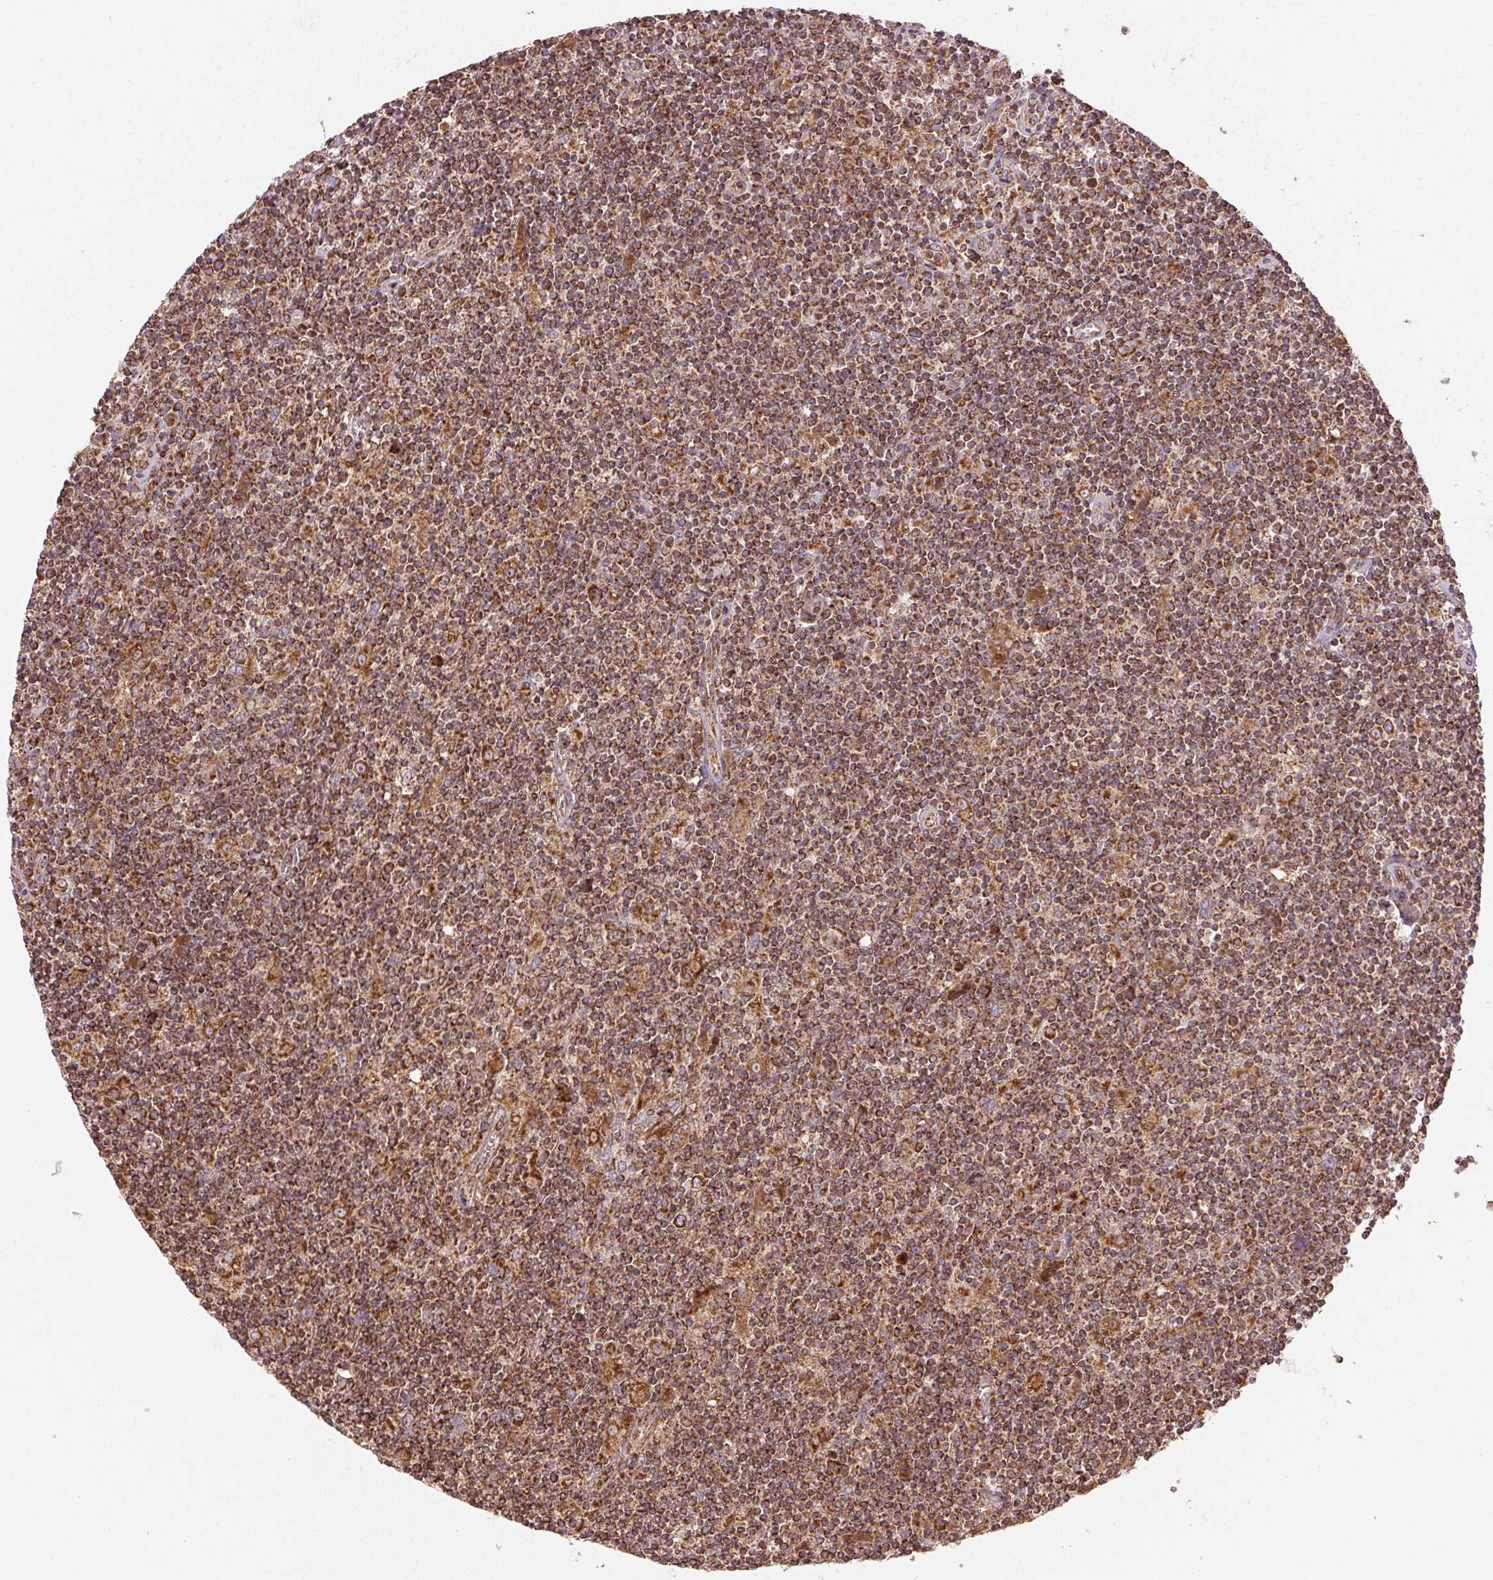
{"staining": {"intensity": "strong", "quantity": ">75%", "location": "cytoplasmic/membranous"}, "tissue": "lymphoma", "cell_type": "Tumor cells", "image_type": "cancer", "snomed": [{"axis": "morphology", "description": "Hodgkin's disease, NOS"}, {"axis": "topography", "description": "Lymph node"}], "caption": "Protein staining shows strong cytoplasmic/membranous positivity in about >75% of tumor cells in Hodgkin's disease.", "gene": "CLPB", "patient": {"sex": "male", "age": 40}}